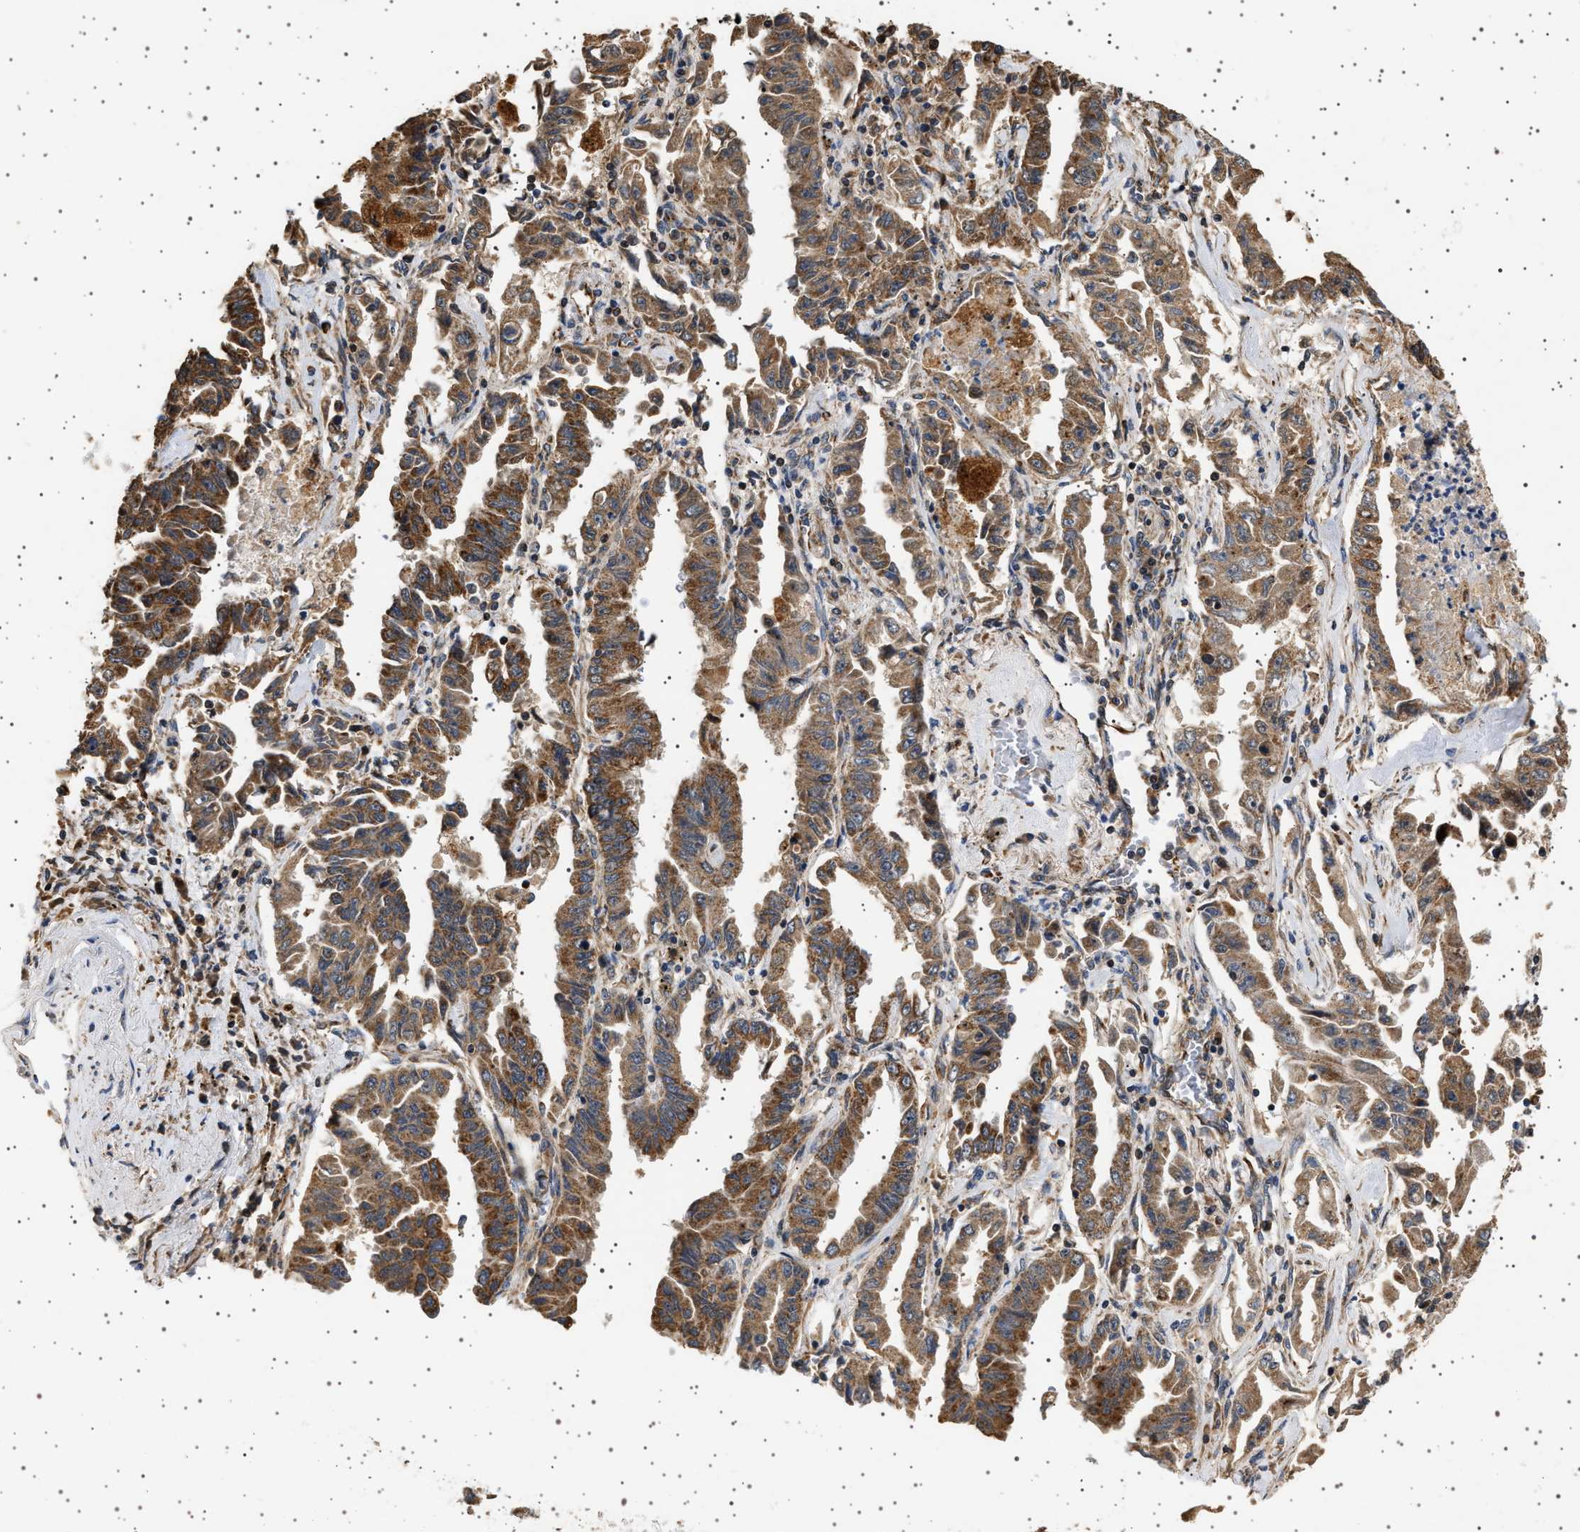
{"staining": {"intensity": "moderate", "quantity": ">75%", "location": "cytoplasmic/membranous"}, "tissue": "lung cancer", "cell_type": "Tumor cells", "image_type": "cancer", "snomed": [{"axis": "morphology", "description": "Adenocarcinoma, NOS"}, {"axis": "topography", "description": "Lung"}], "caption": "An image of human lung cancer (adenocarcinoma) stained for a protein demonstrates moderate cytoplasmic/membranous brown staining in tumor cells.", "gene": "TRUB2", "patient": {"sex": "female", "age": 51}}